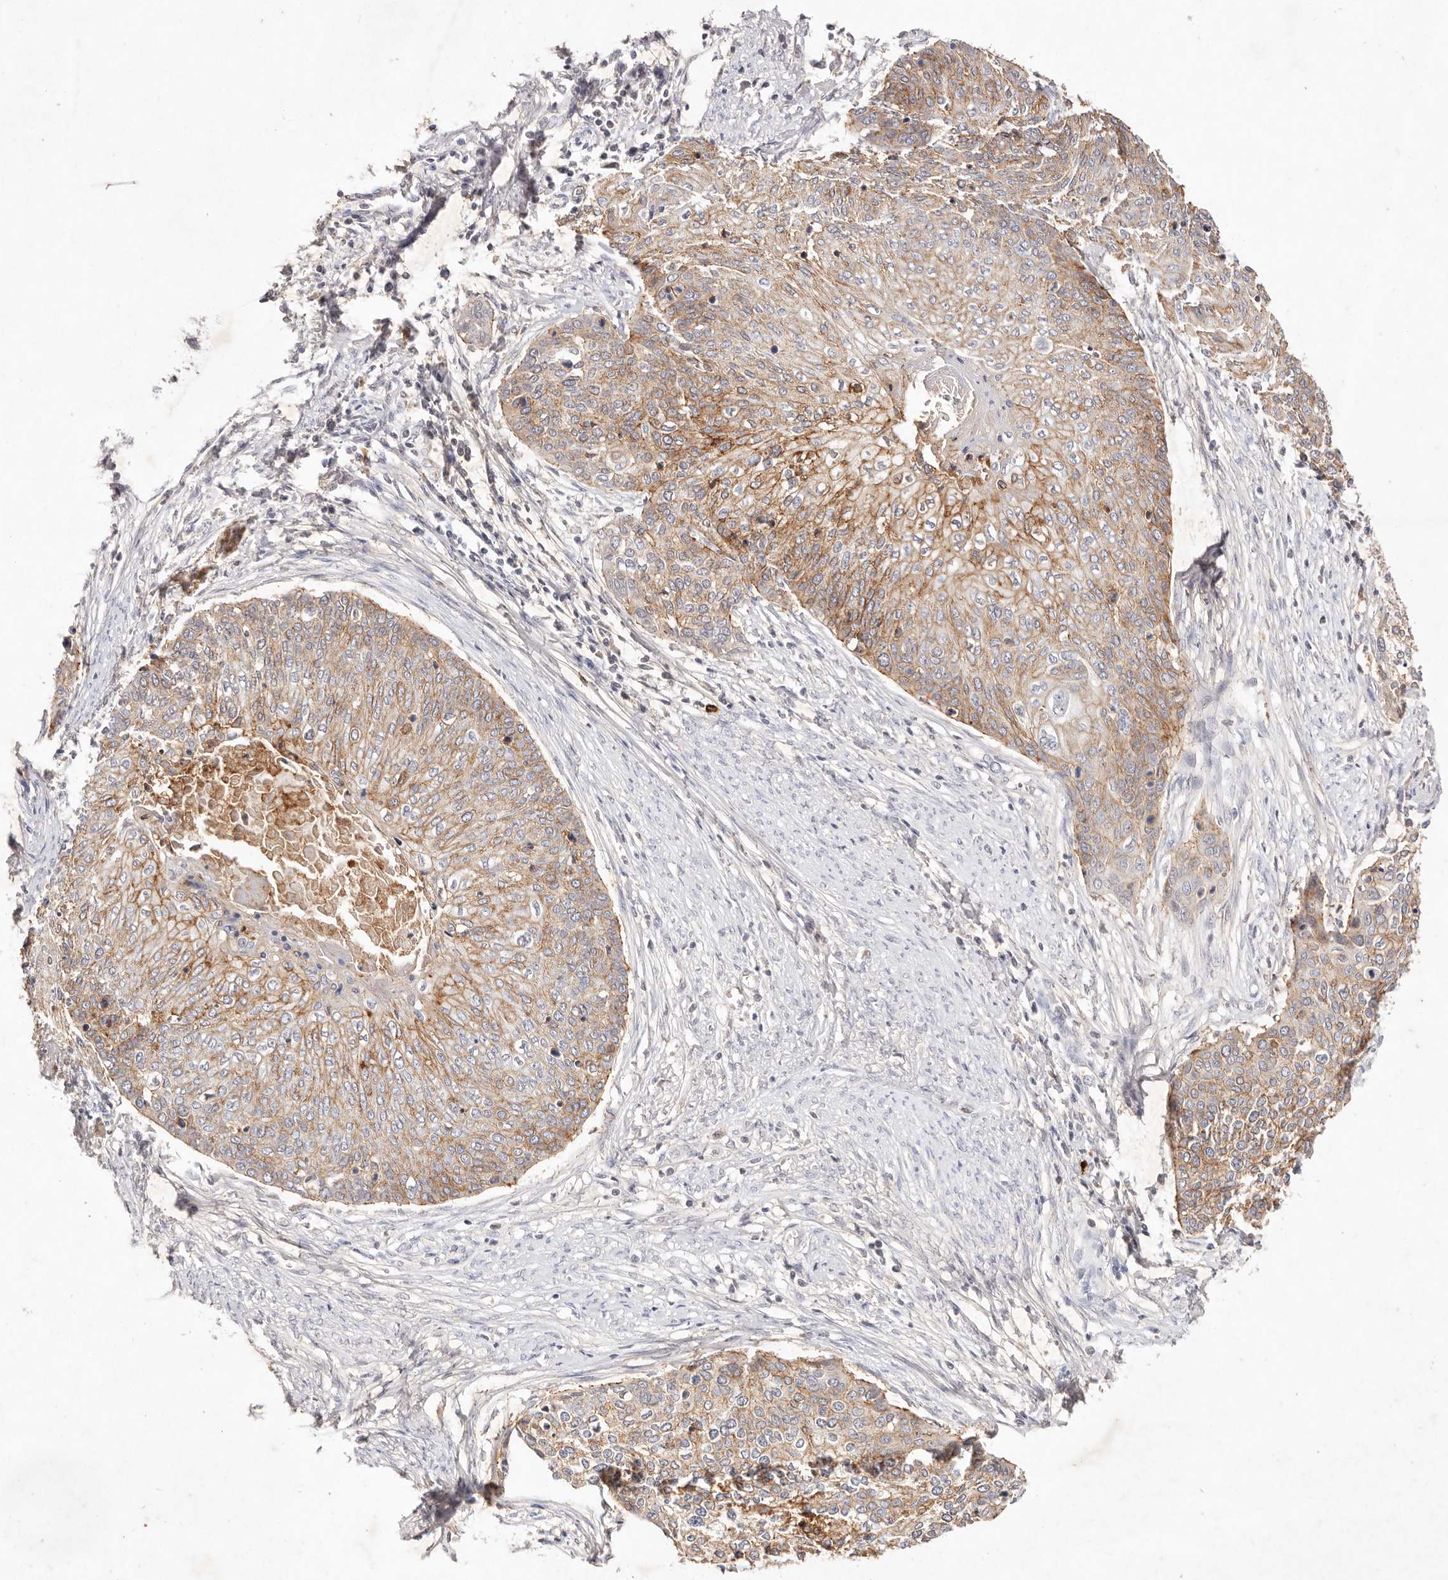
{"staining": {"intensity": "moderate", "quantity": "25%-75%", "location": "cytoplasmic/membranous"}, "tissue": "cervical cancer", "cell_type": "Tumor cells", "image_type": "cancer", "snomed": [{"axis": "morphology", "description": "Squamous cell carcinoma, NOS"}, {"axis": "topography", "description": "Cervix"}], "caption": "Tumor cells reveal medium levels of moderate cytoplasmic/membranous staining in approximately 25%-75% of cells in cervical cancer (squamous cell carcinoma). Immunohistochemistry stains the protein of interest in brown and the nuclei are stained blue.", "gene": "CXADR", "patient": {"sex": "female", "age": 37}}